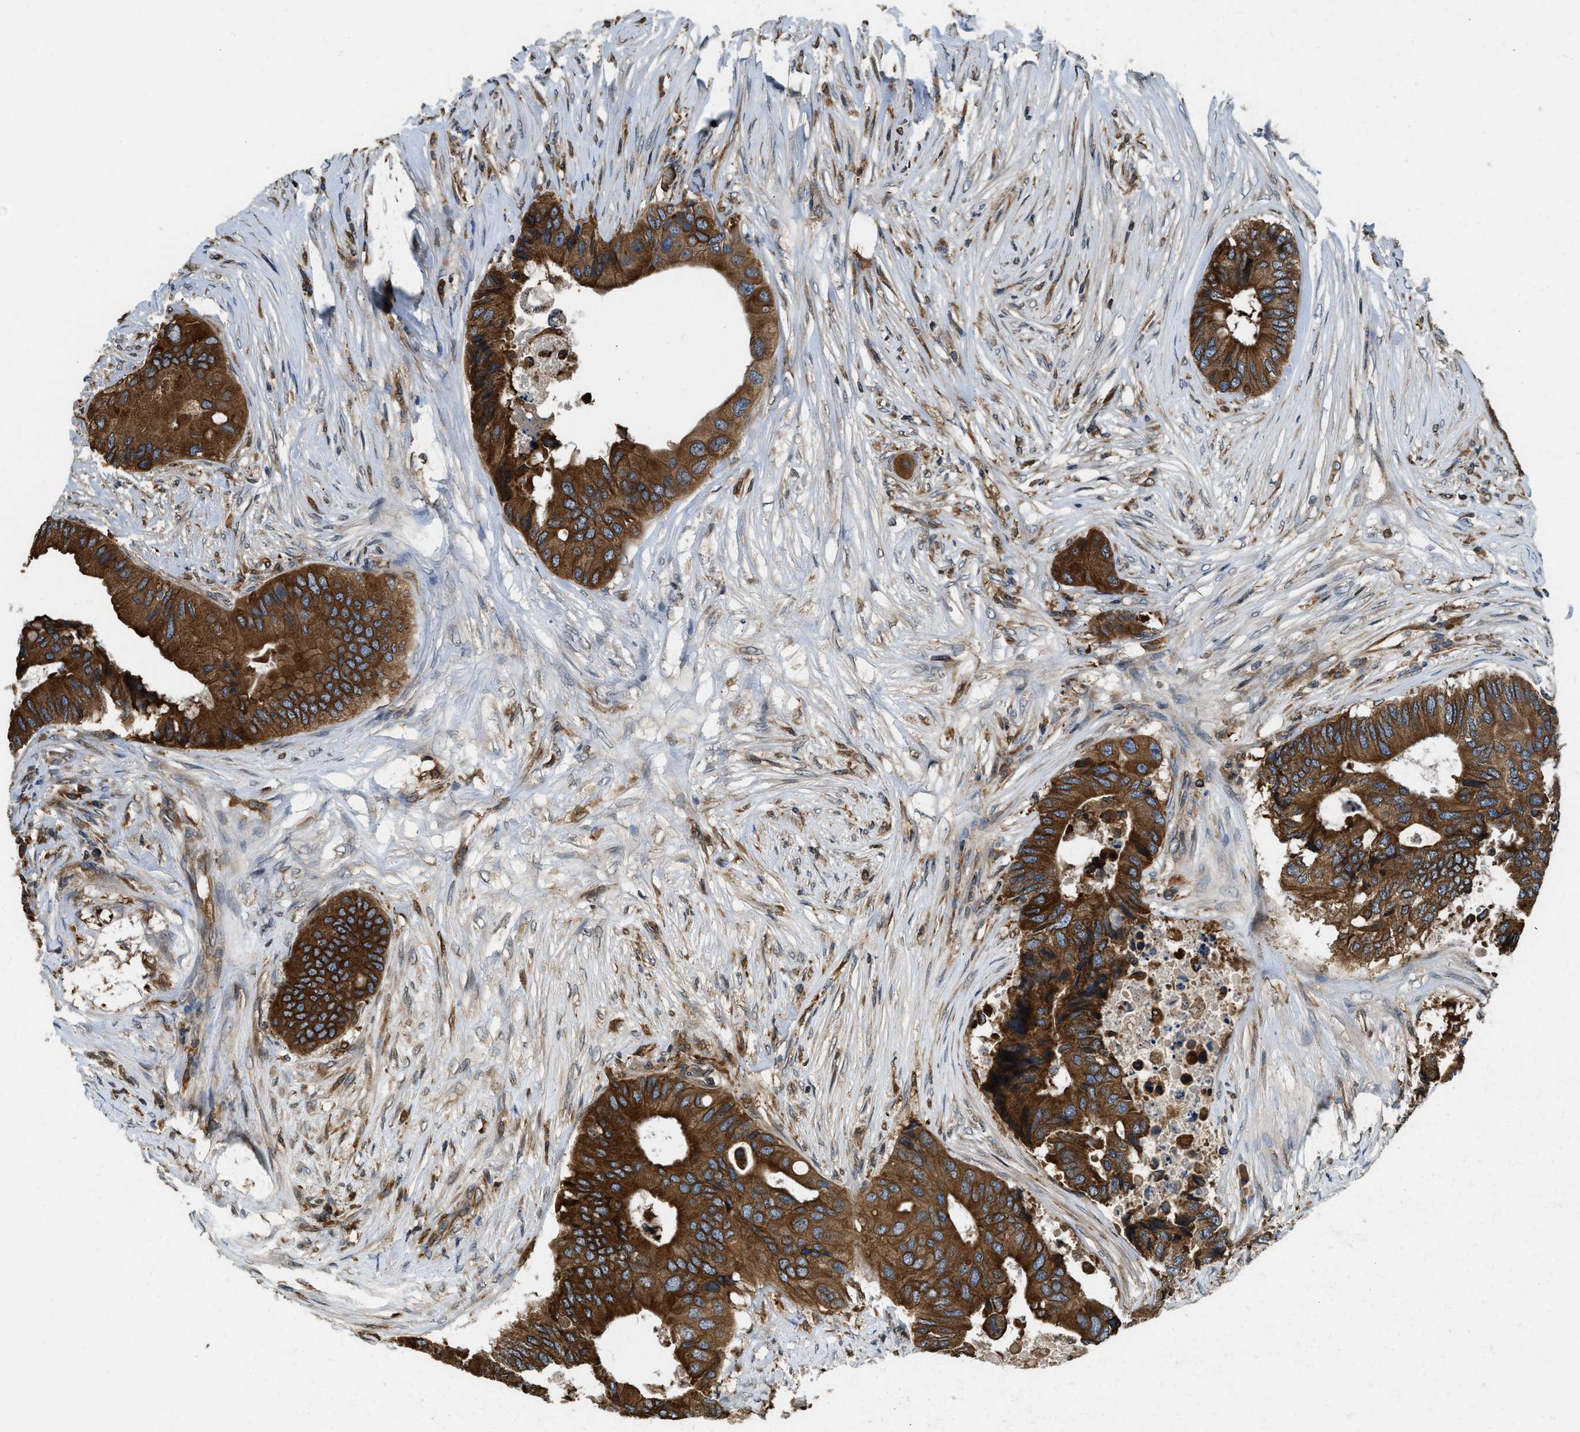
{"staining": {"intensity": "strong", "quantity": ">75%", "location": "cytoplasmic/membranous"}, "tissue": "colorectal cancer", "cell_type": "Tumor cells", "image_type": "cancer", "snomed": [{"axis": "morphology", "description": "Adenocarcinoma, NOS"}, {"axis": "topography", "description": "Colon"}], "caption": "Immunohistochemistry (IHC) (DAB) staining of human colorectal adenocarcinoma demonstrates strong cytoplasmic/membranous protein staining in about >75% of tumor cells.", "gene": "BCAP31", "patient": {"sex": "male", "age": 71}}